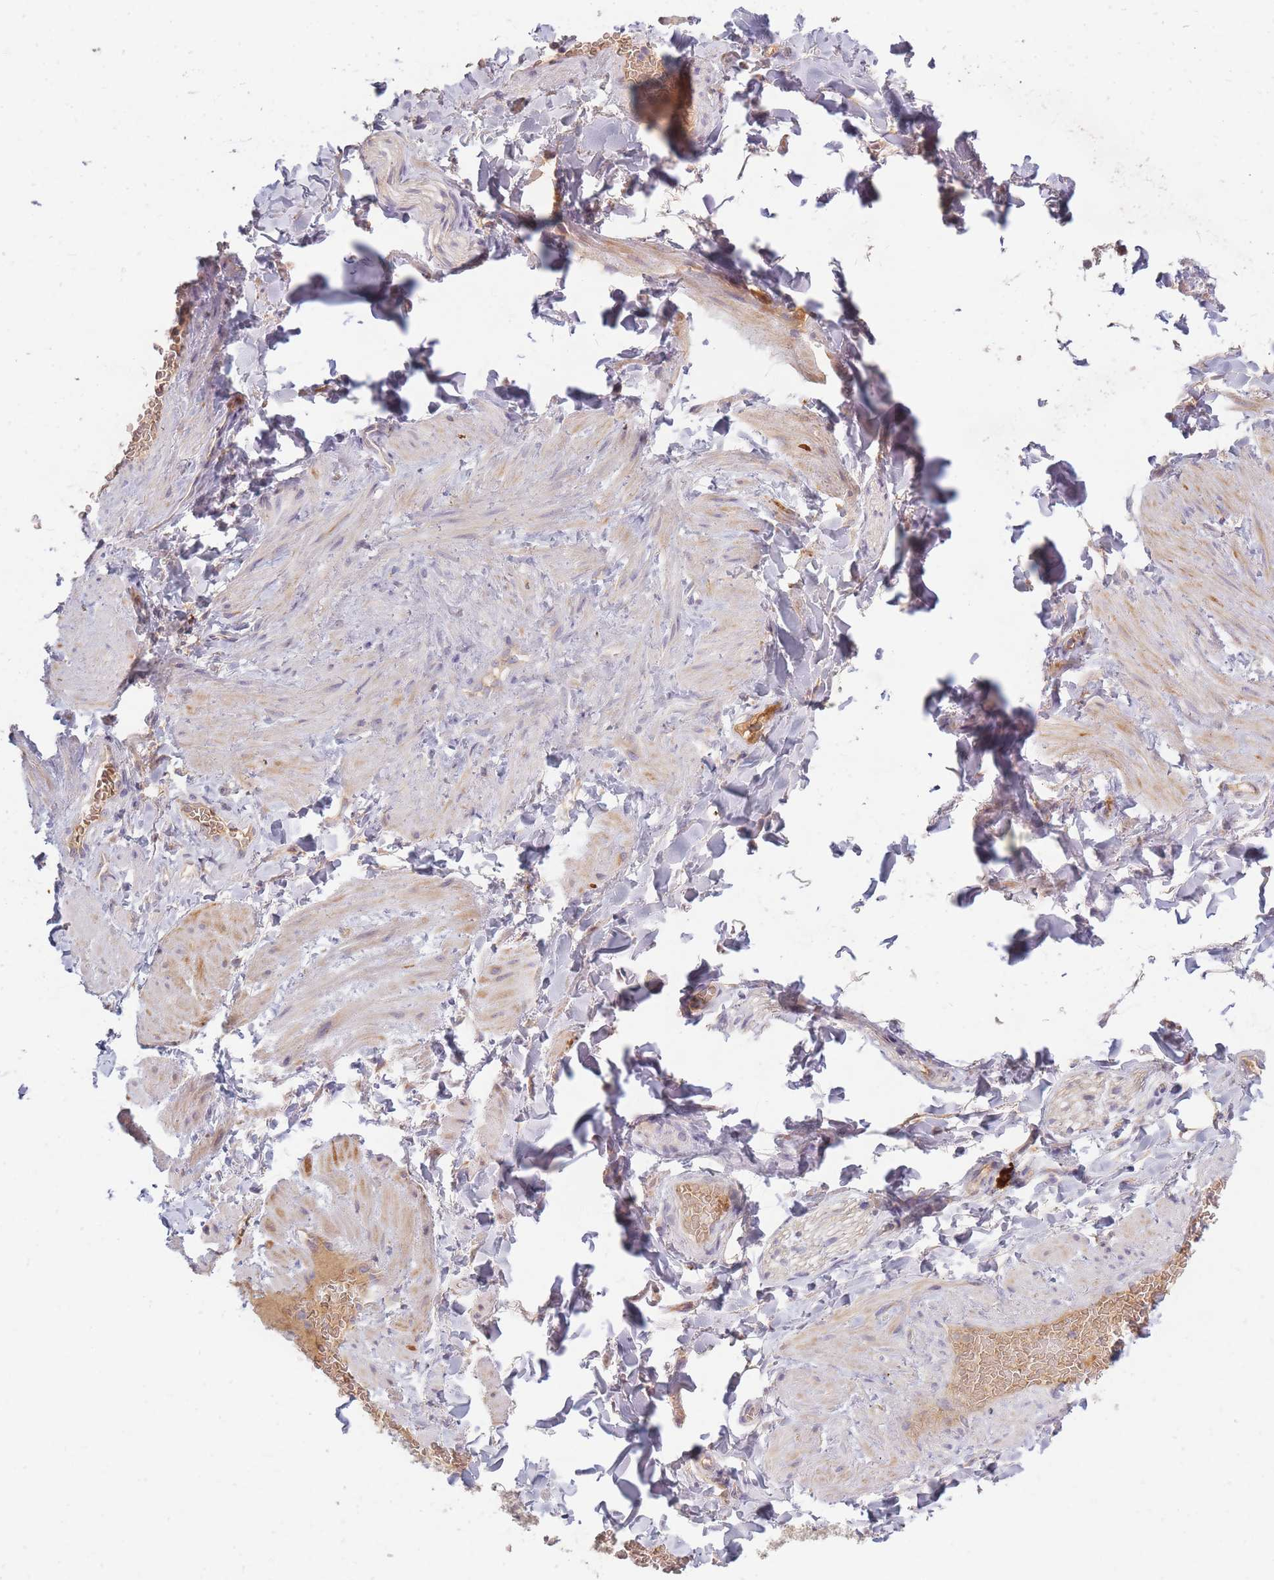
{"staining": {"intensity": "negative", "quantity": "none", "location": "none"}, "tissue": "adipose tissue", "cell_type": "Adipocytes", "image_type": "normal", "snomed": [{"axis": "morphology", "description": "Normal tissue, NOS"}, {"axis": "topography", "description": "Soft tissue"}, {"axis": "topography", "description": "Vascular tissue"}], "caption": "This is an immunohistochemistry (IHC) photomicrograph of unremarkable adipose tissue. There is no staining in adipocytes.", "gene": "SMIM14", "patient": {"sex": "male", "age": 54}}